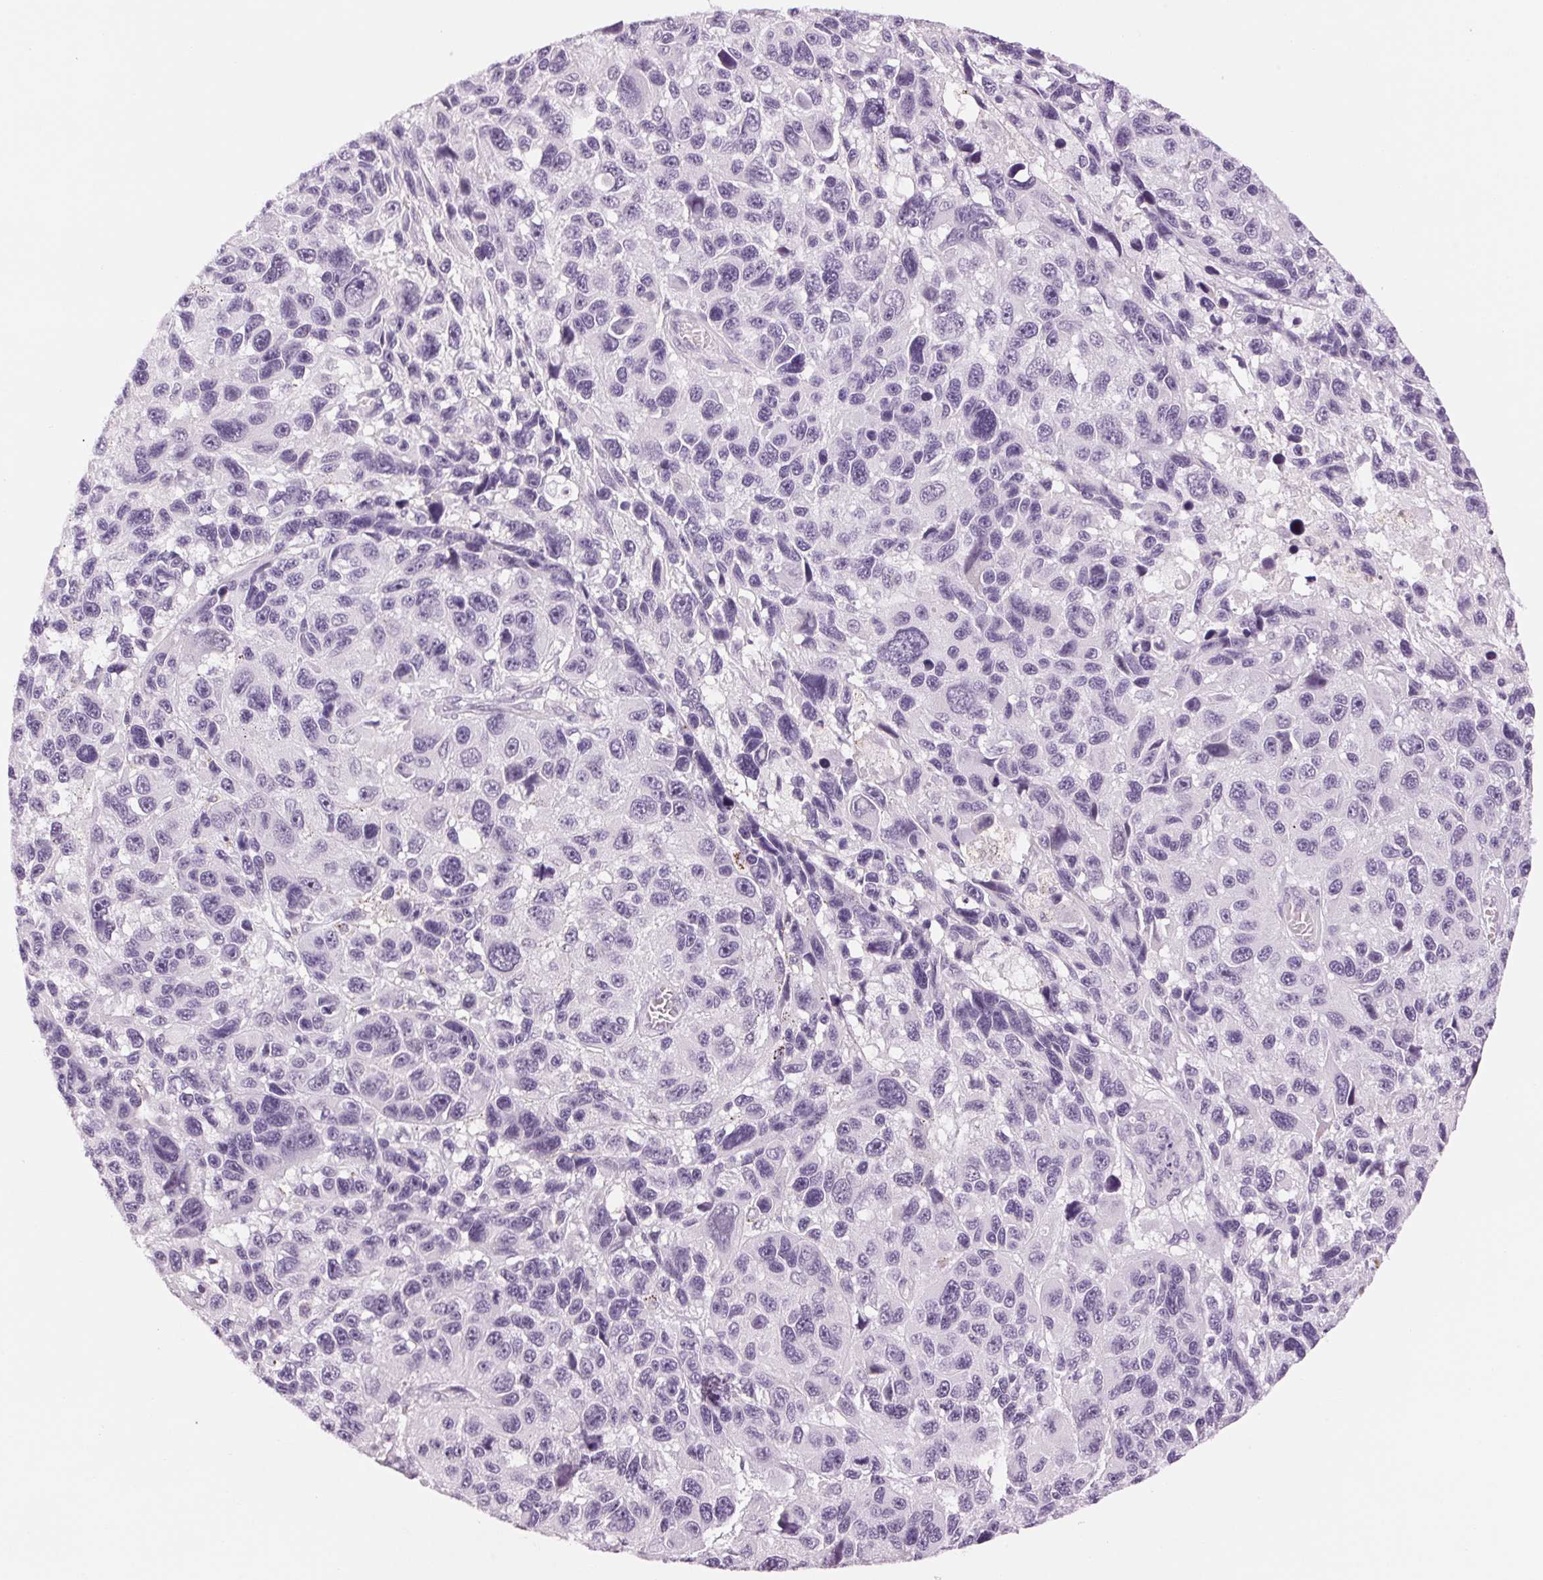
{"staining": {"intensity": "negative", "quantity": "none", "location": "none"}, "tissue": "melanoma", "cell_type": "Tumor cells", "image_type": "cancer", "snomed": [{"axis": "morphology", "description": "Malignant melanoma, NOS"}, {"axis": "topography", "description": "Skin"}], "caption": "Image shows no significant protein expression in tumor cells of melanoma.", "gene": "MPO", "patient": {"sex": "male", "age": 53}}